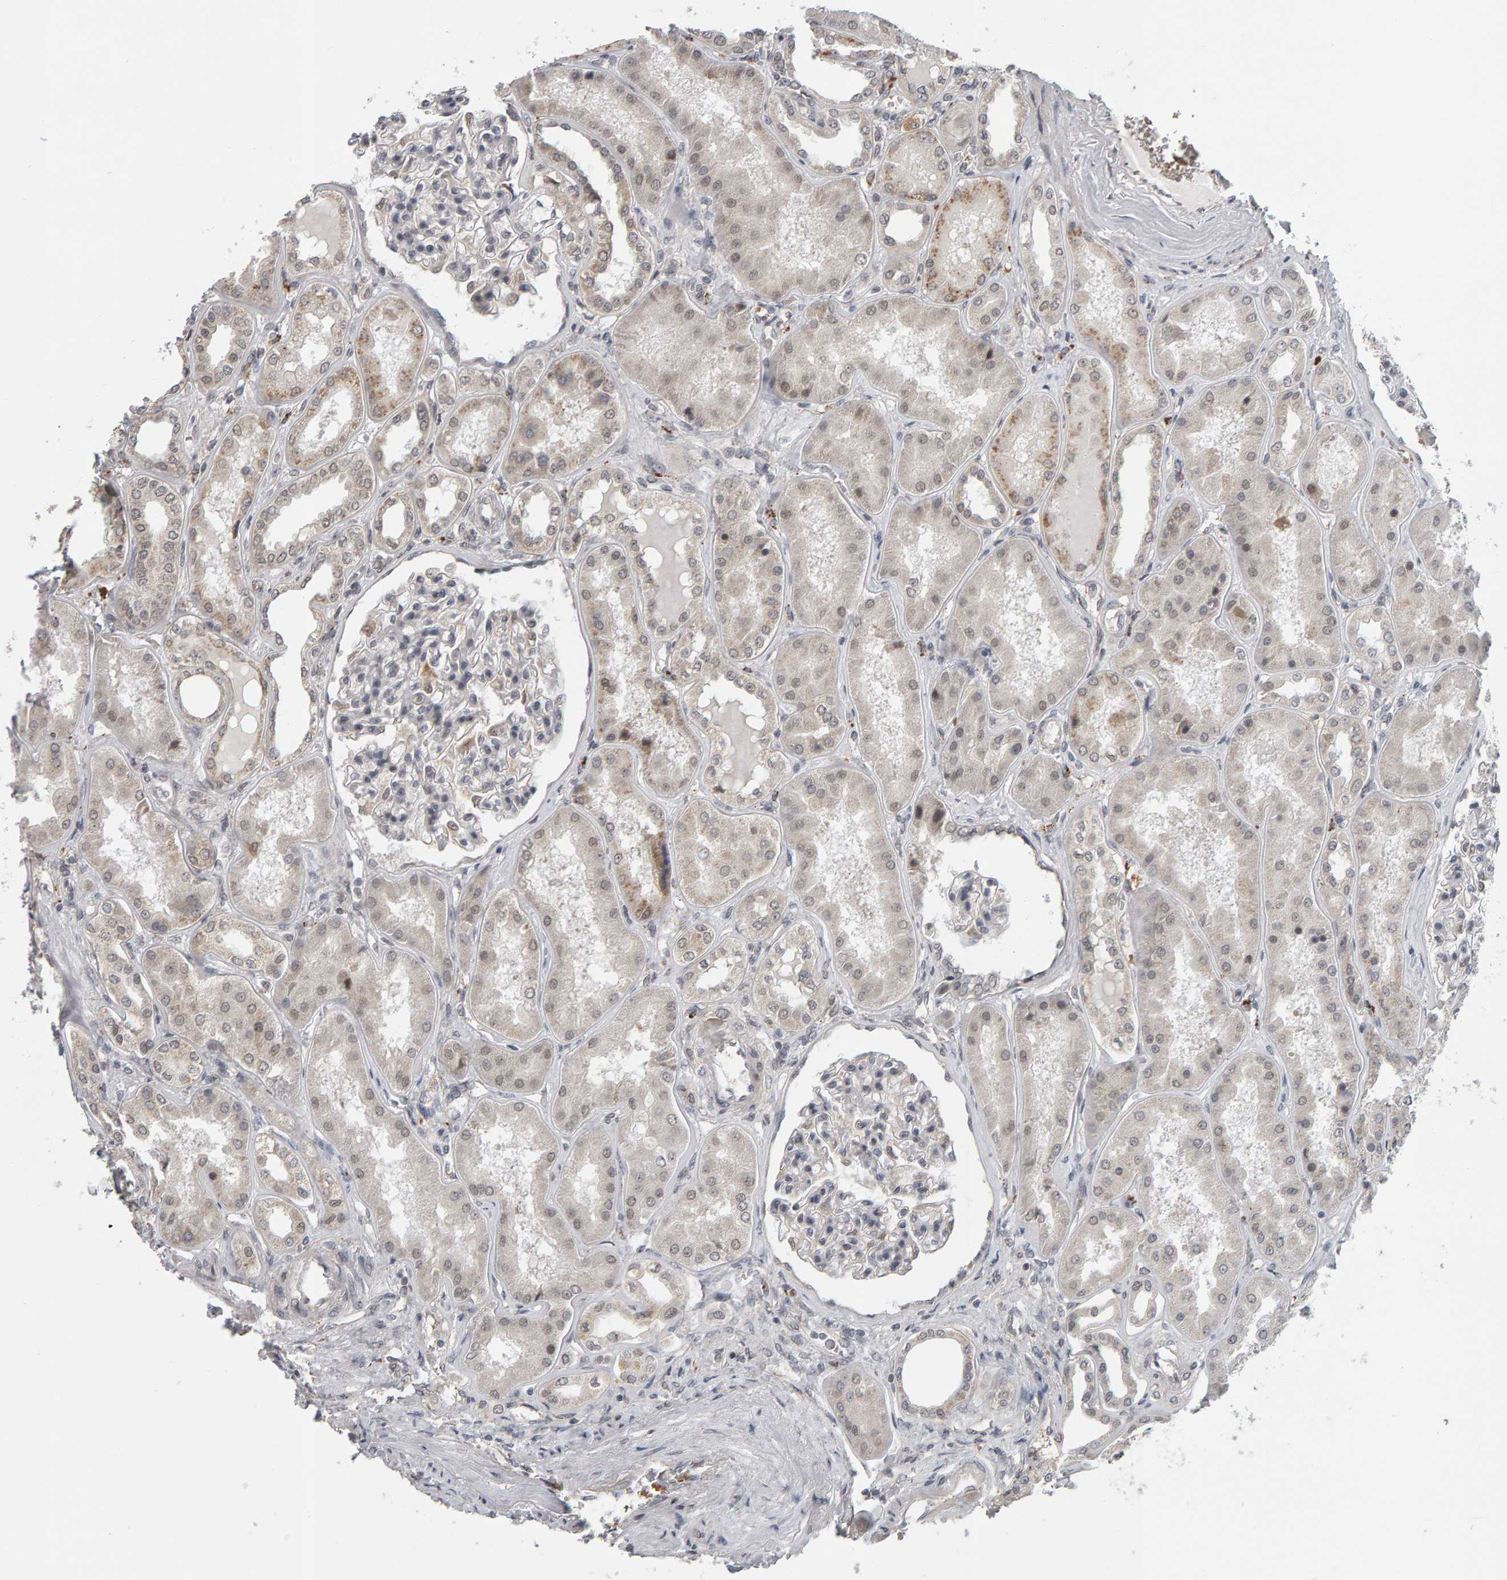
{"staining": {"intensity": "negative", "quantity": "none", "location": "none"}, "tissue": "kidney", "cell_type": "Cells in glomeruli", "image_type": "normal", "snomed": [{"axis": "morphology", "description": "Normal tissue, NOS"}, {"axis": "topography", "description": "Kidney"}], "caption": "Human kidney stained for a protein using IHC displays no positivity in cells in glomeruli.", "gene": "DAP3", "patient": {"sex": "female", "age": 56}}